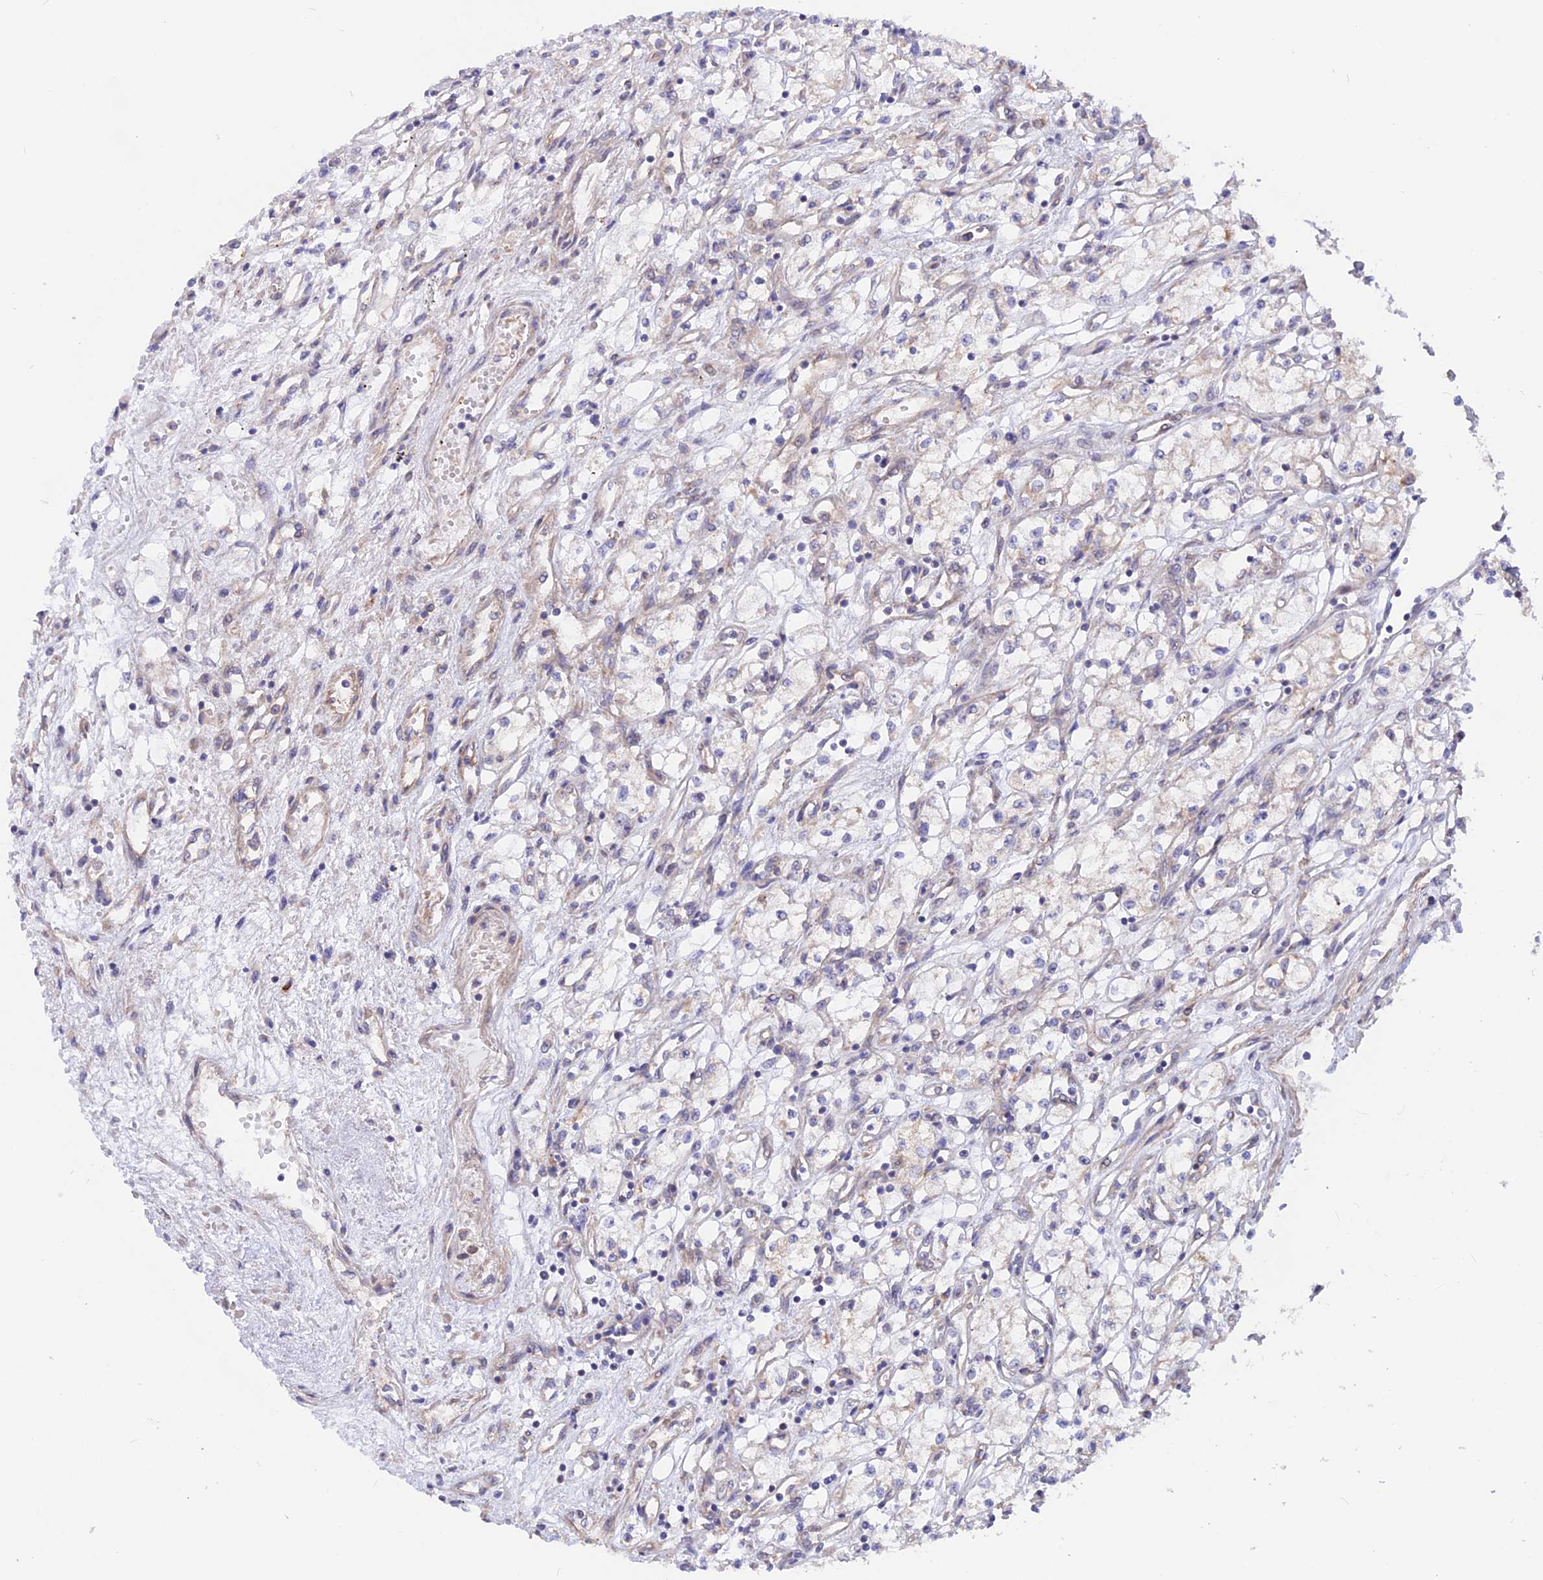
{"staining": {"intensity": "moderate", "quantity": "<25%", "location": "cytoplasmic/membranous"}, "tissue": "renal cancer", "cell_type": "Tumor cells", "image_type": "cancer", "snomed": [{"axis": "morphology", "description": "Adenocarcinoma, NOS"}, {"axis": "topography", "description": "Kidney"}], "caption": "Immunohistochemical staining of renal adenocarcinoma shows low levels of moderate cytoplasmic/membranous protein positivity in approximately <25% of tumor cells.", "gene": "HYCC1", "patient": {"sex": "male", "age": 59}}